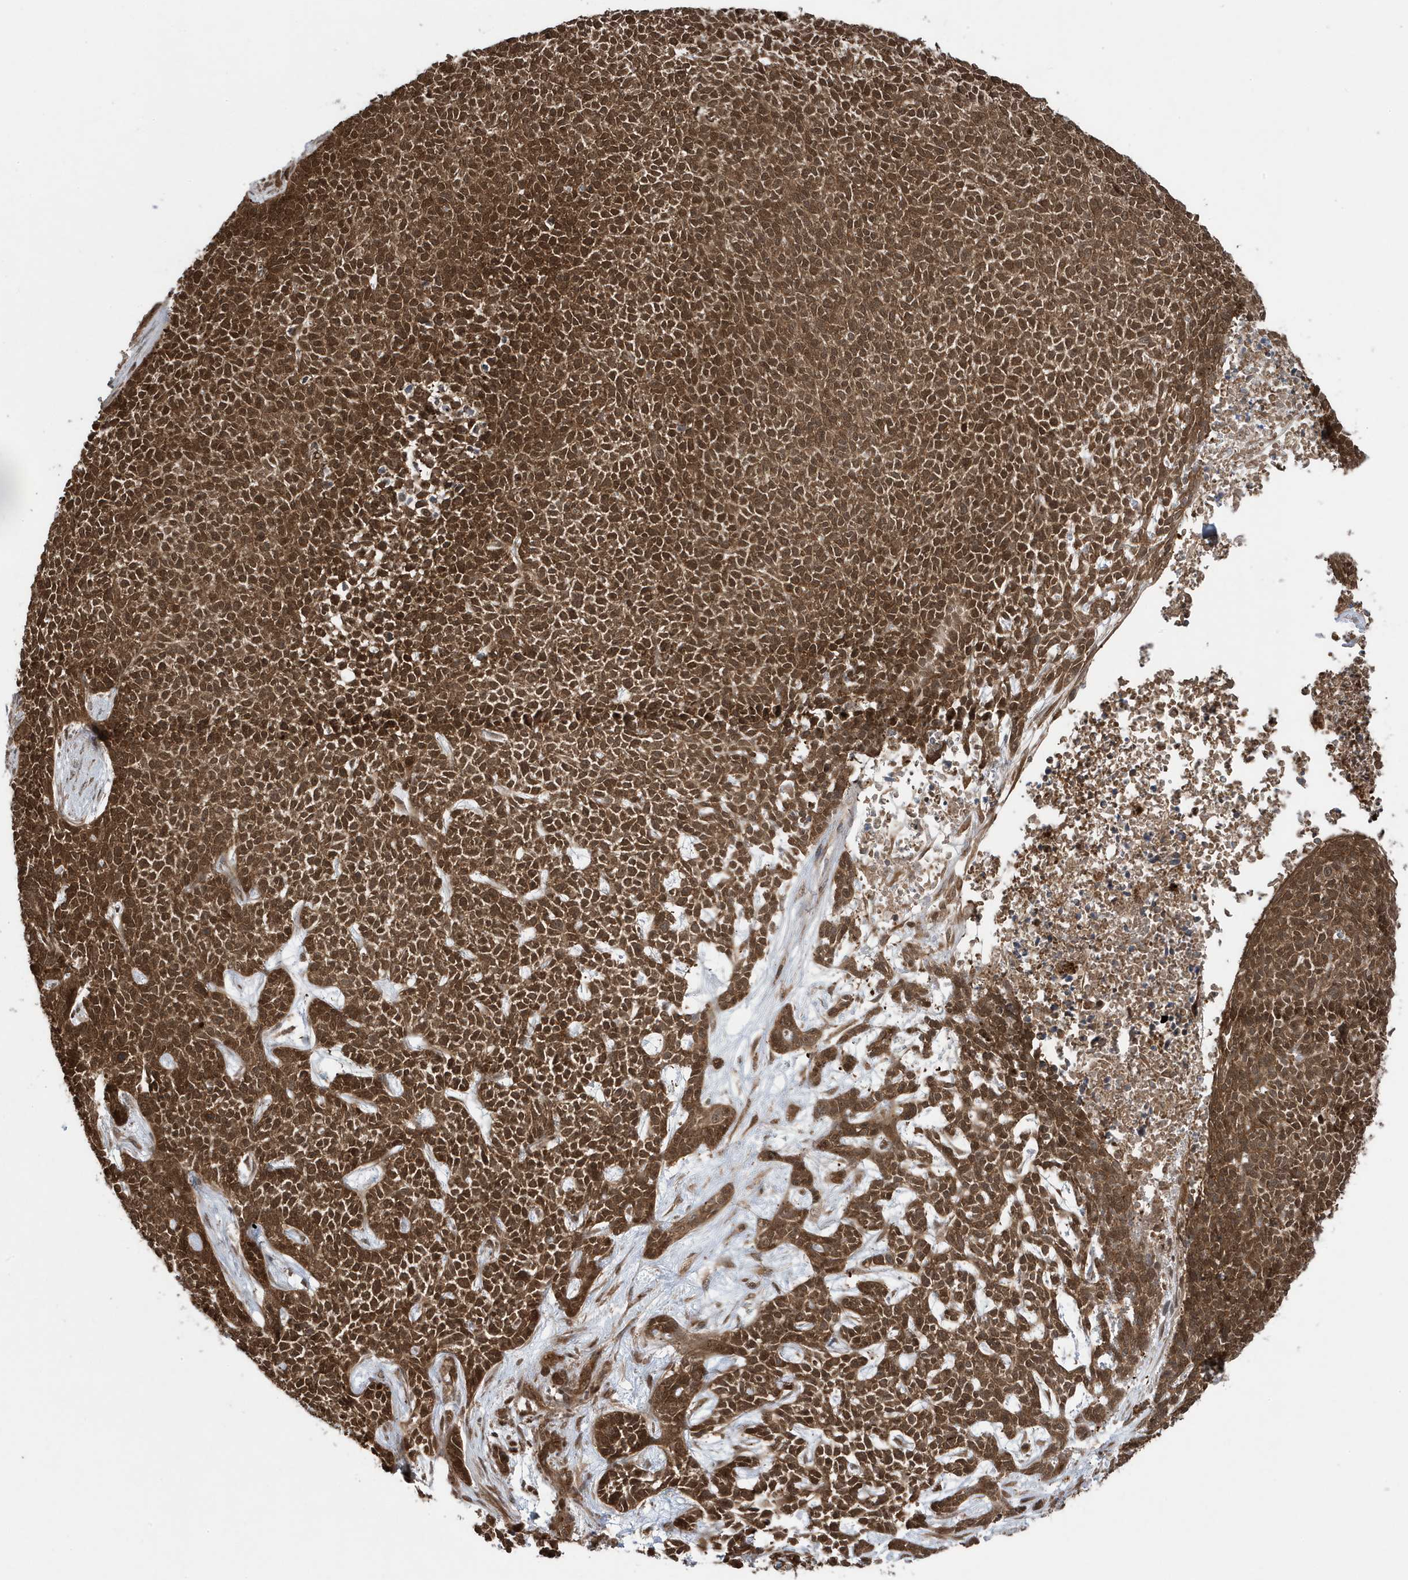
{"staining": {"intensity": "strong", "quantity": ">75%", "location": "cytoplasmic/membranous,nuclear"}, "tissue": "skin cancer", "cell_type": "Tumor cells", "image_type": "cancer", "snomed": [{"axis": "morphology", "description": "Basal cell carcinoma"}, {"axis": "topography", "description": "Skin"}], "caption": "Skin cancer was stained to show a protein in brown. There is high levels of strong cytoplasmic/membranous and nuclear staining in about >75% of tumor cells.", "gene": "MAPK1IP1L", "patient": {"sex": "female", "age": 84}}